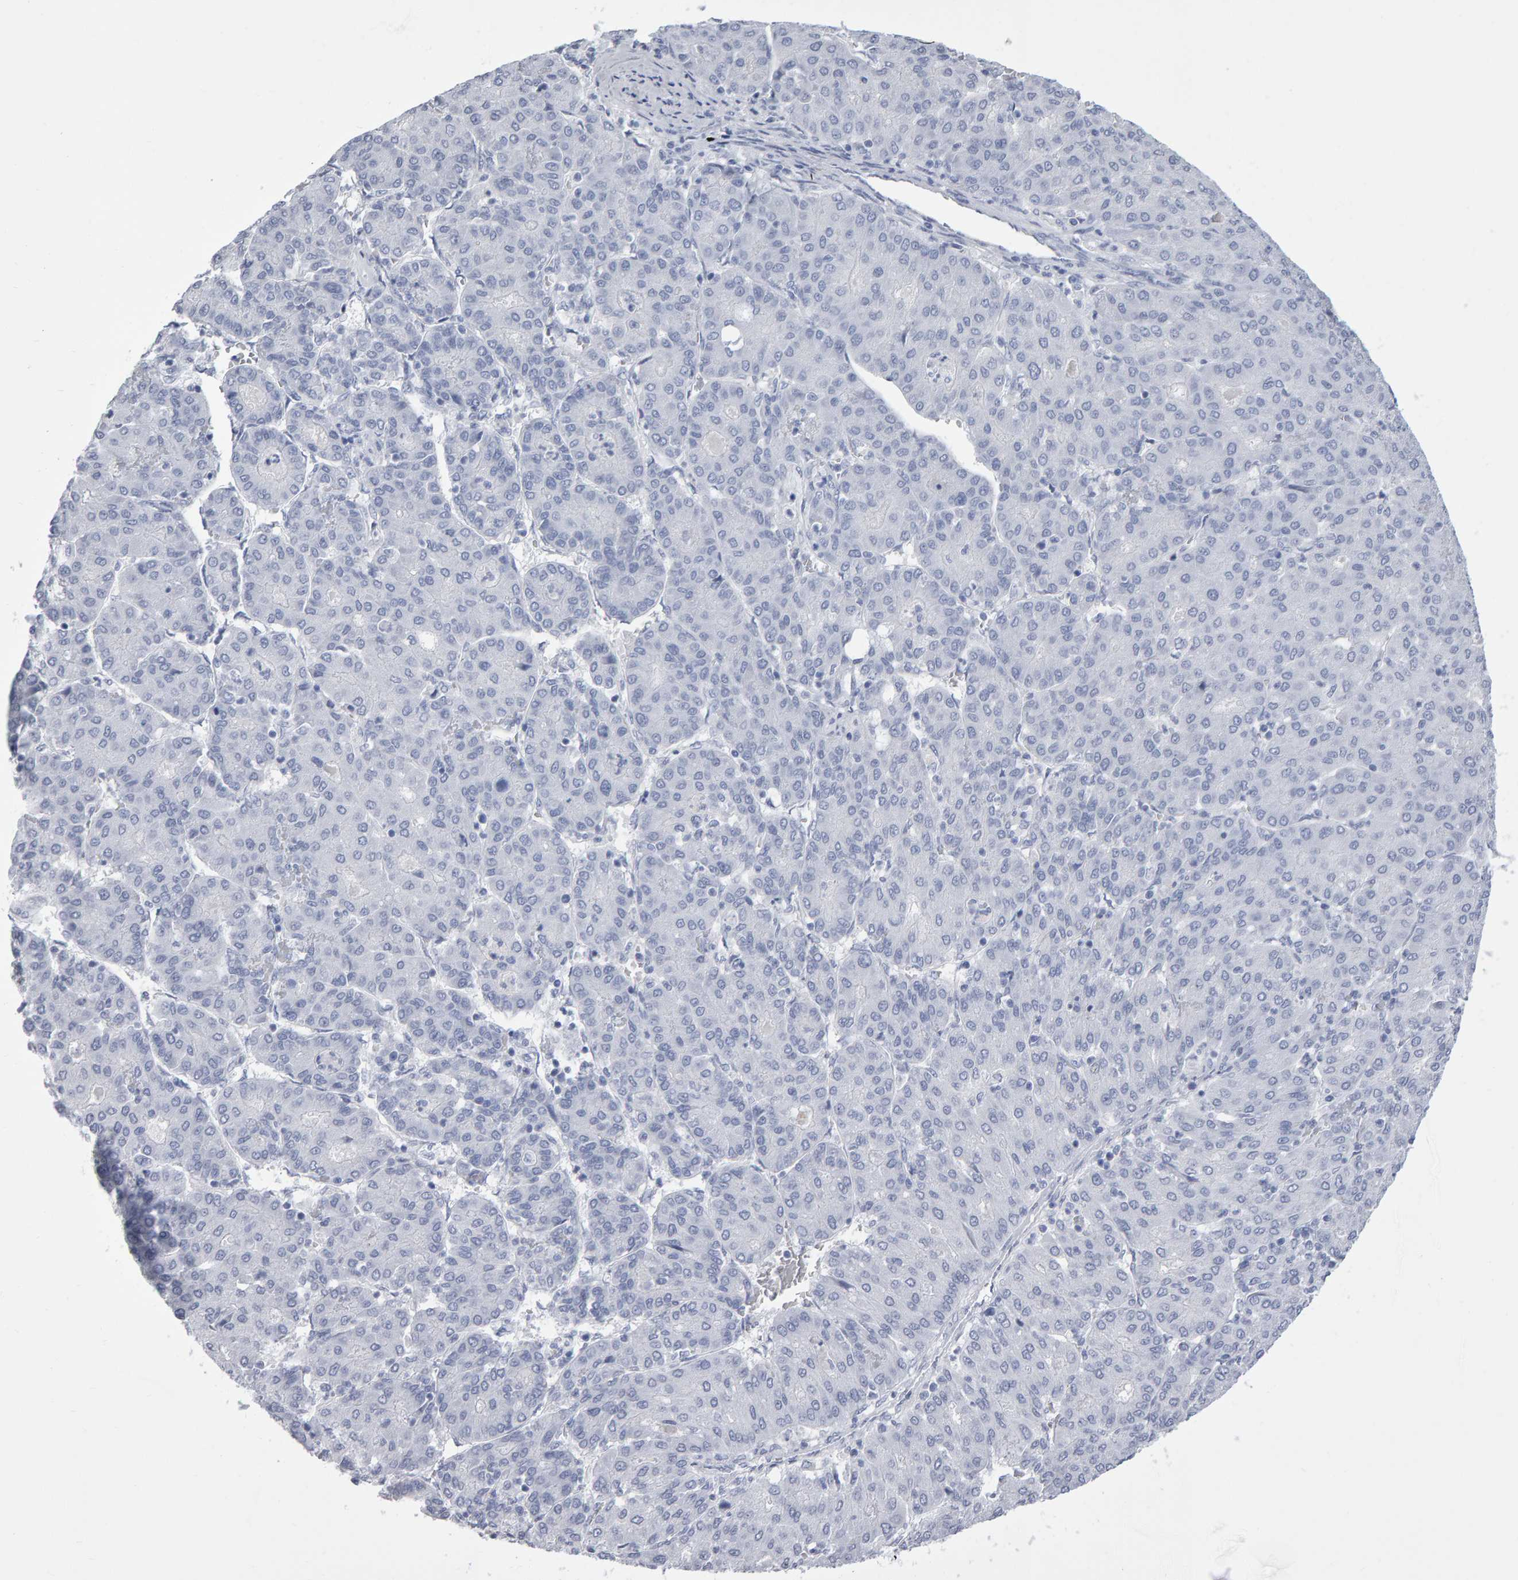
{"staining": {"intensity": "negative", "quantity": "none", "location": "none"}, "tissue": "liver cancer", "cell_type": "Tumor cells", "image_type": "cancer", "snomed": [{"axis": "morphology", "description": "Carcinoma, Hepatocellular, NOS"}, {"axis": "topography", "description": "Liver"}], "caption": "Immunohistochemistry of liver hepatocellular carcinoma shows no positivity in tumor cells.", "gene": "NCDN", "patient": {"sex": "male", "age": 65}}